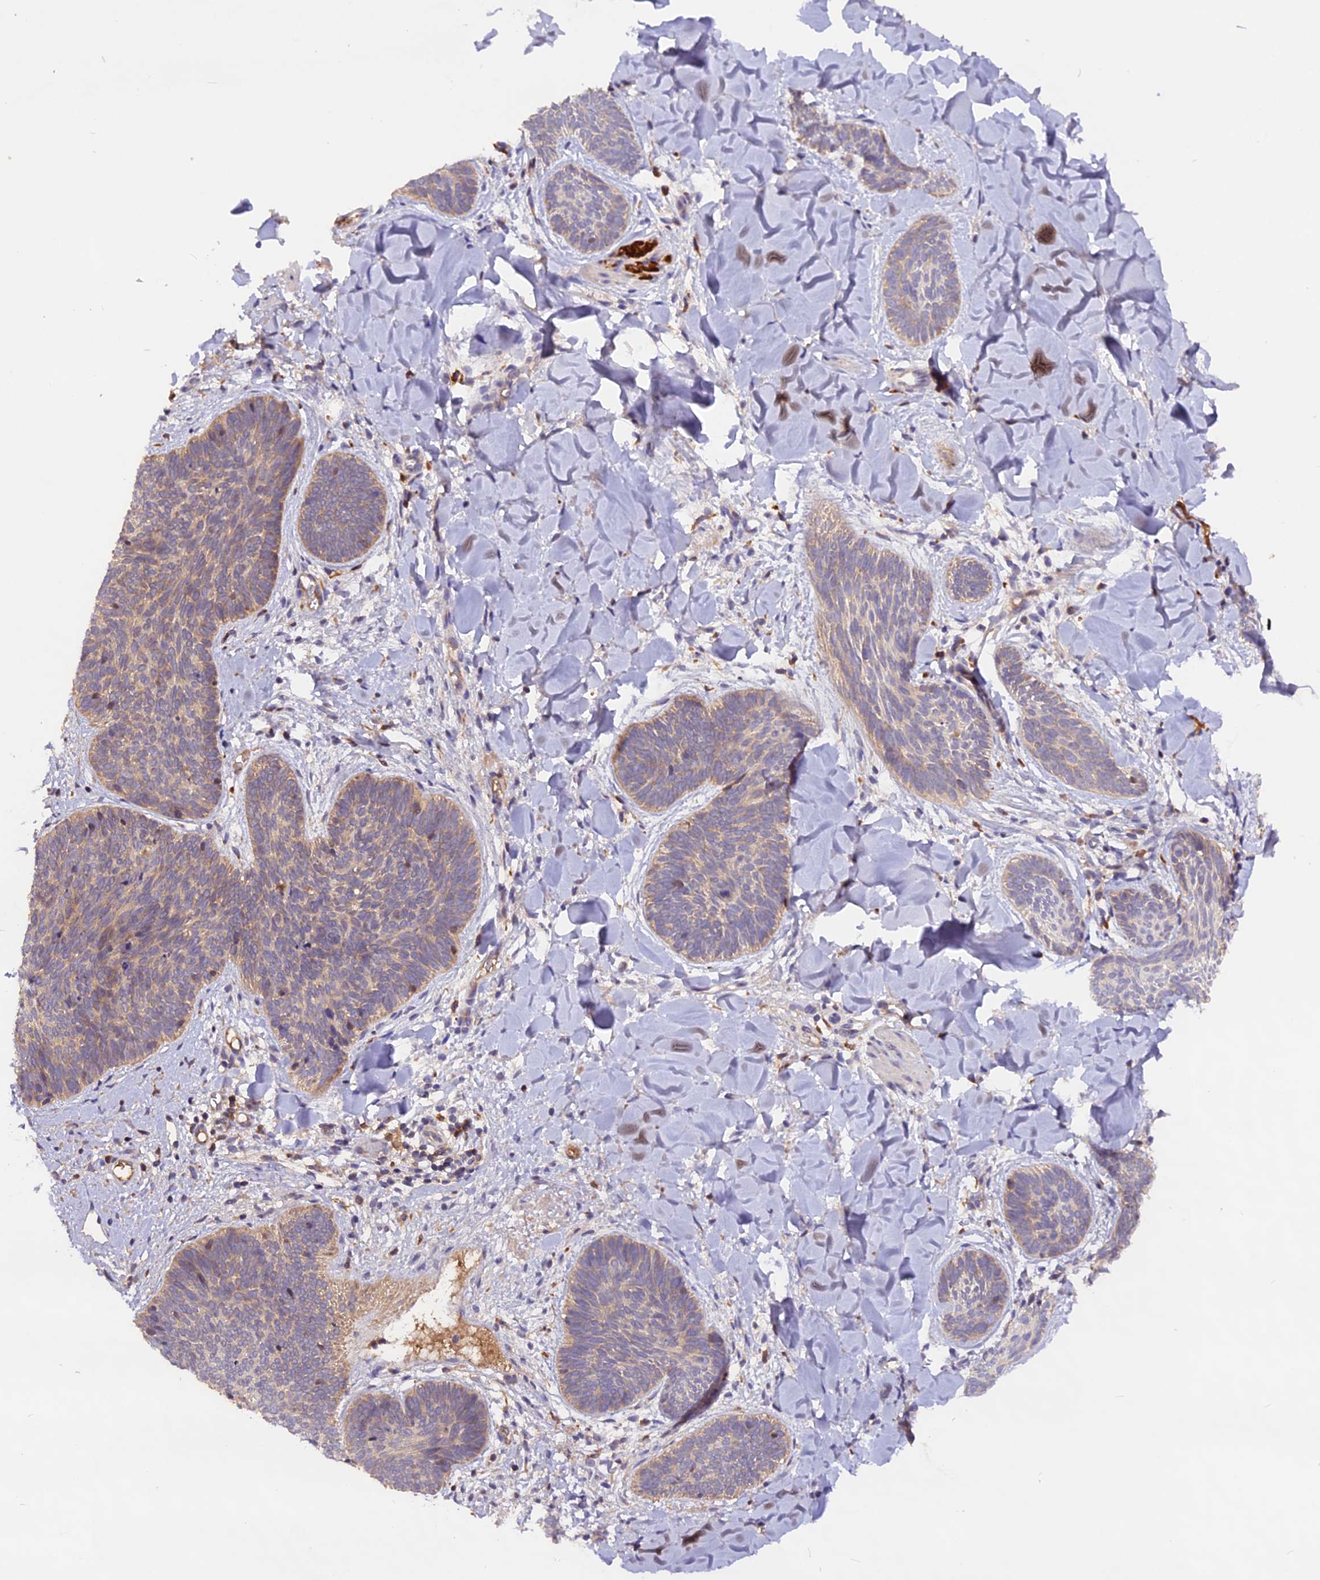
{"staining": {"intensity": "weak", "quantity": "25%-75%", "location": "cytoplasmic/membranous"}, "tissue": "skin cancer", "cell_type": "Tumor cells", "image_type": "cancer", "snomed": [{"axis": "morphology", "description": "Basal cell carcinoma"}, {"axis": "topography", "description": "Skin"}], "caption": "IHC of human basal cell carcinoma (skin) reveals low levels of weak cytoplasmic/membranous positivity in about 25%-75% of tumor cells. The protein is stained brown, and the nuclei are stained in blue (DAB IHC with brightfield microscopy, high magnification).", "gene": "MARK4", "patient": {"sex": "female", "age": 81}}